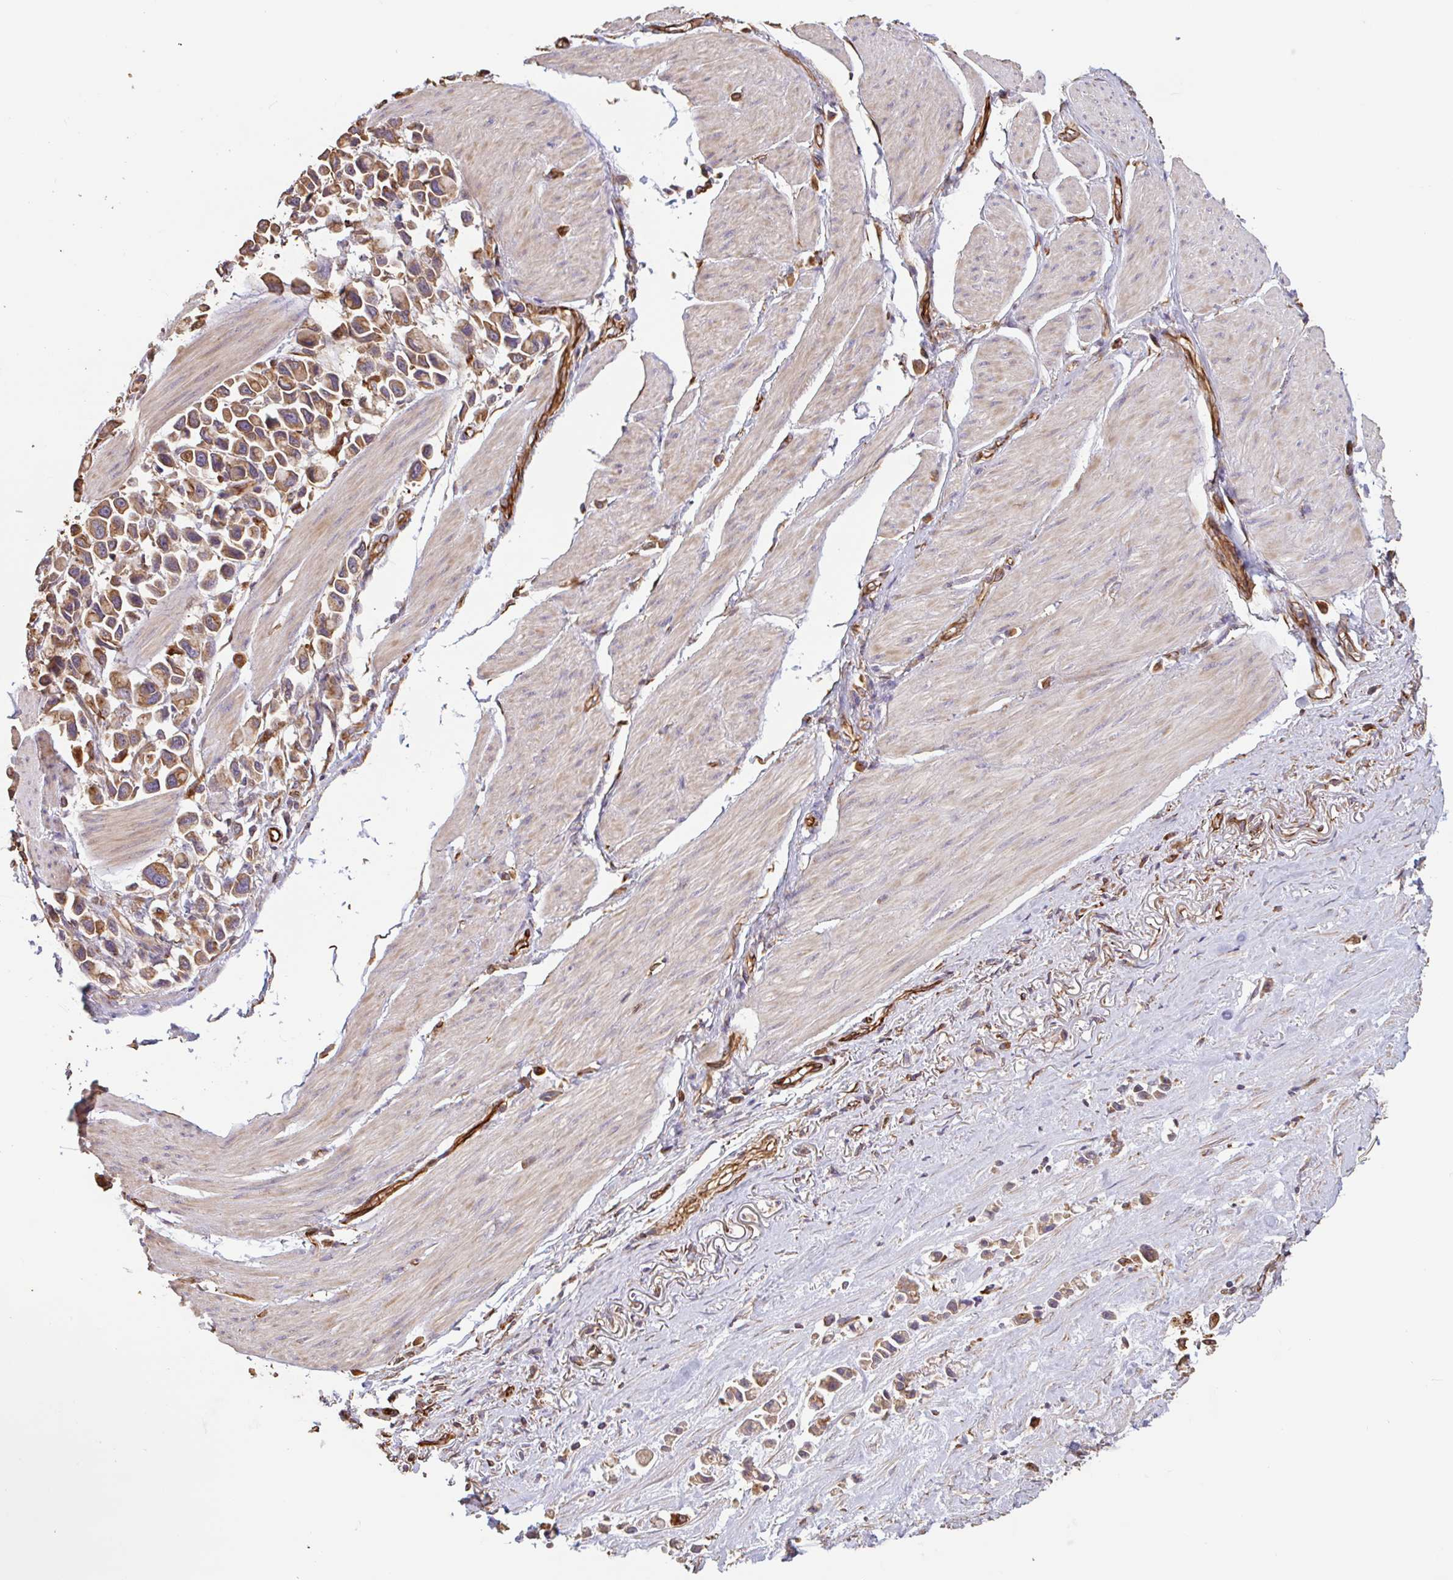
{"staining": {"intensity": "moderate", "quantity": ">75%", "location": "cytoplasmic/membranous"}, "tissue": "stomach cancer", "cell_type": "Tumor cells", "image_type": "cancer", "snomed": [{"axis": "morphology", "description": "Adenocarcinoma, NOS"}, {"axis": "topography", "description": "Stomach"}], "caption": "Stomach adenocarcinoma stained with a brown dye demonstrates moderate cytoplasmic/membranous positive positivity in approximately >75% of tumor cells.", "gene": "ZNF790", "patient": {"sex": "female", "age": 81}}